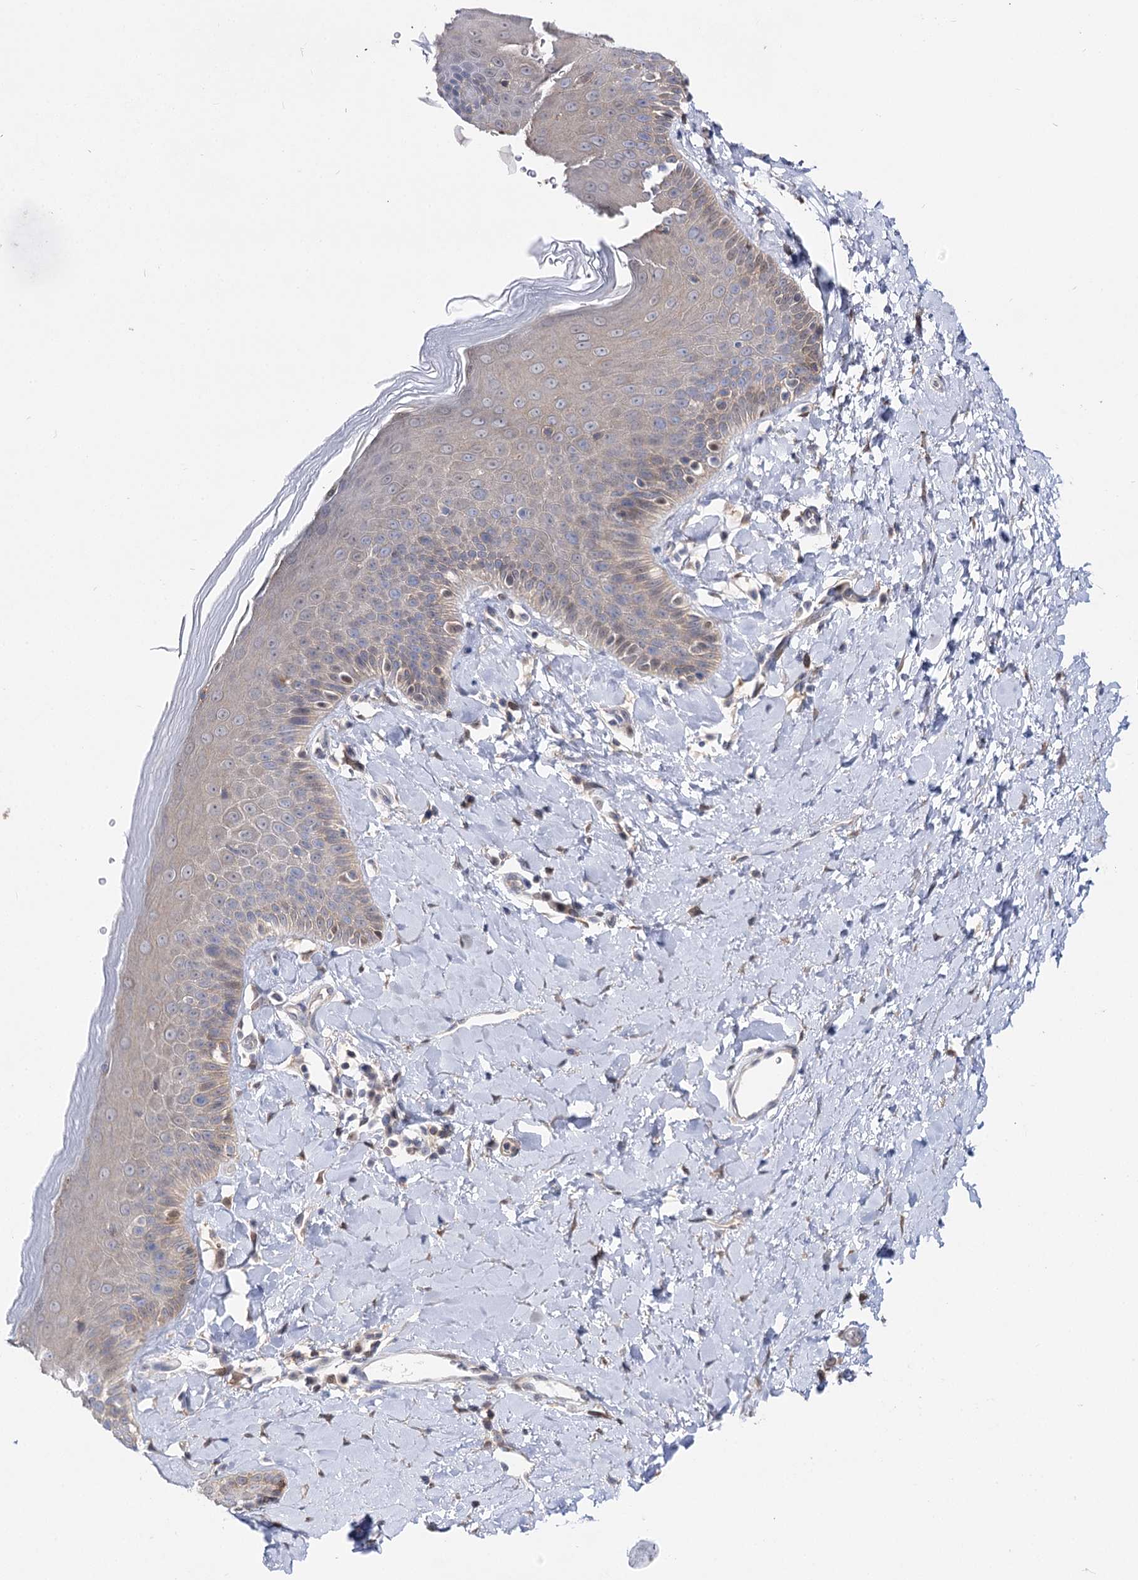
{"staining": {"intensity": "weak", "quantity": "<25%", "location": "cytoplasmic/membranous"}, "tissue": "skin", "cell_type": "Epidermal cells", "image_type": "normal", "snomed": [{"axis": "morphology", "description": "Normal tissue, NOS"}, {"axis": "topography", "description": "Anal"}], "caption": "High power microscopy micrograph of an immunohistochemistry histopathology image of normal skin, revealing no significant positivity in epidermal cells.", "gene": "UGP2", "patient": {"sex": "male", "age": 69}}